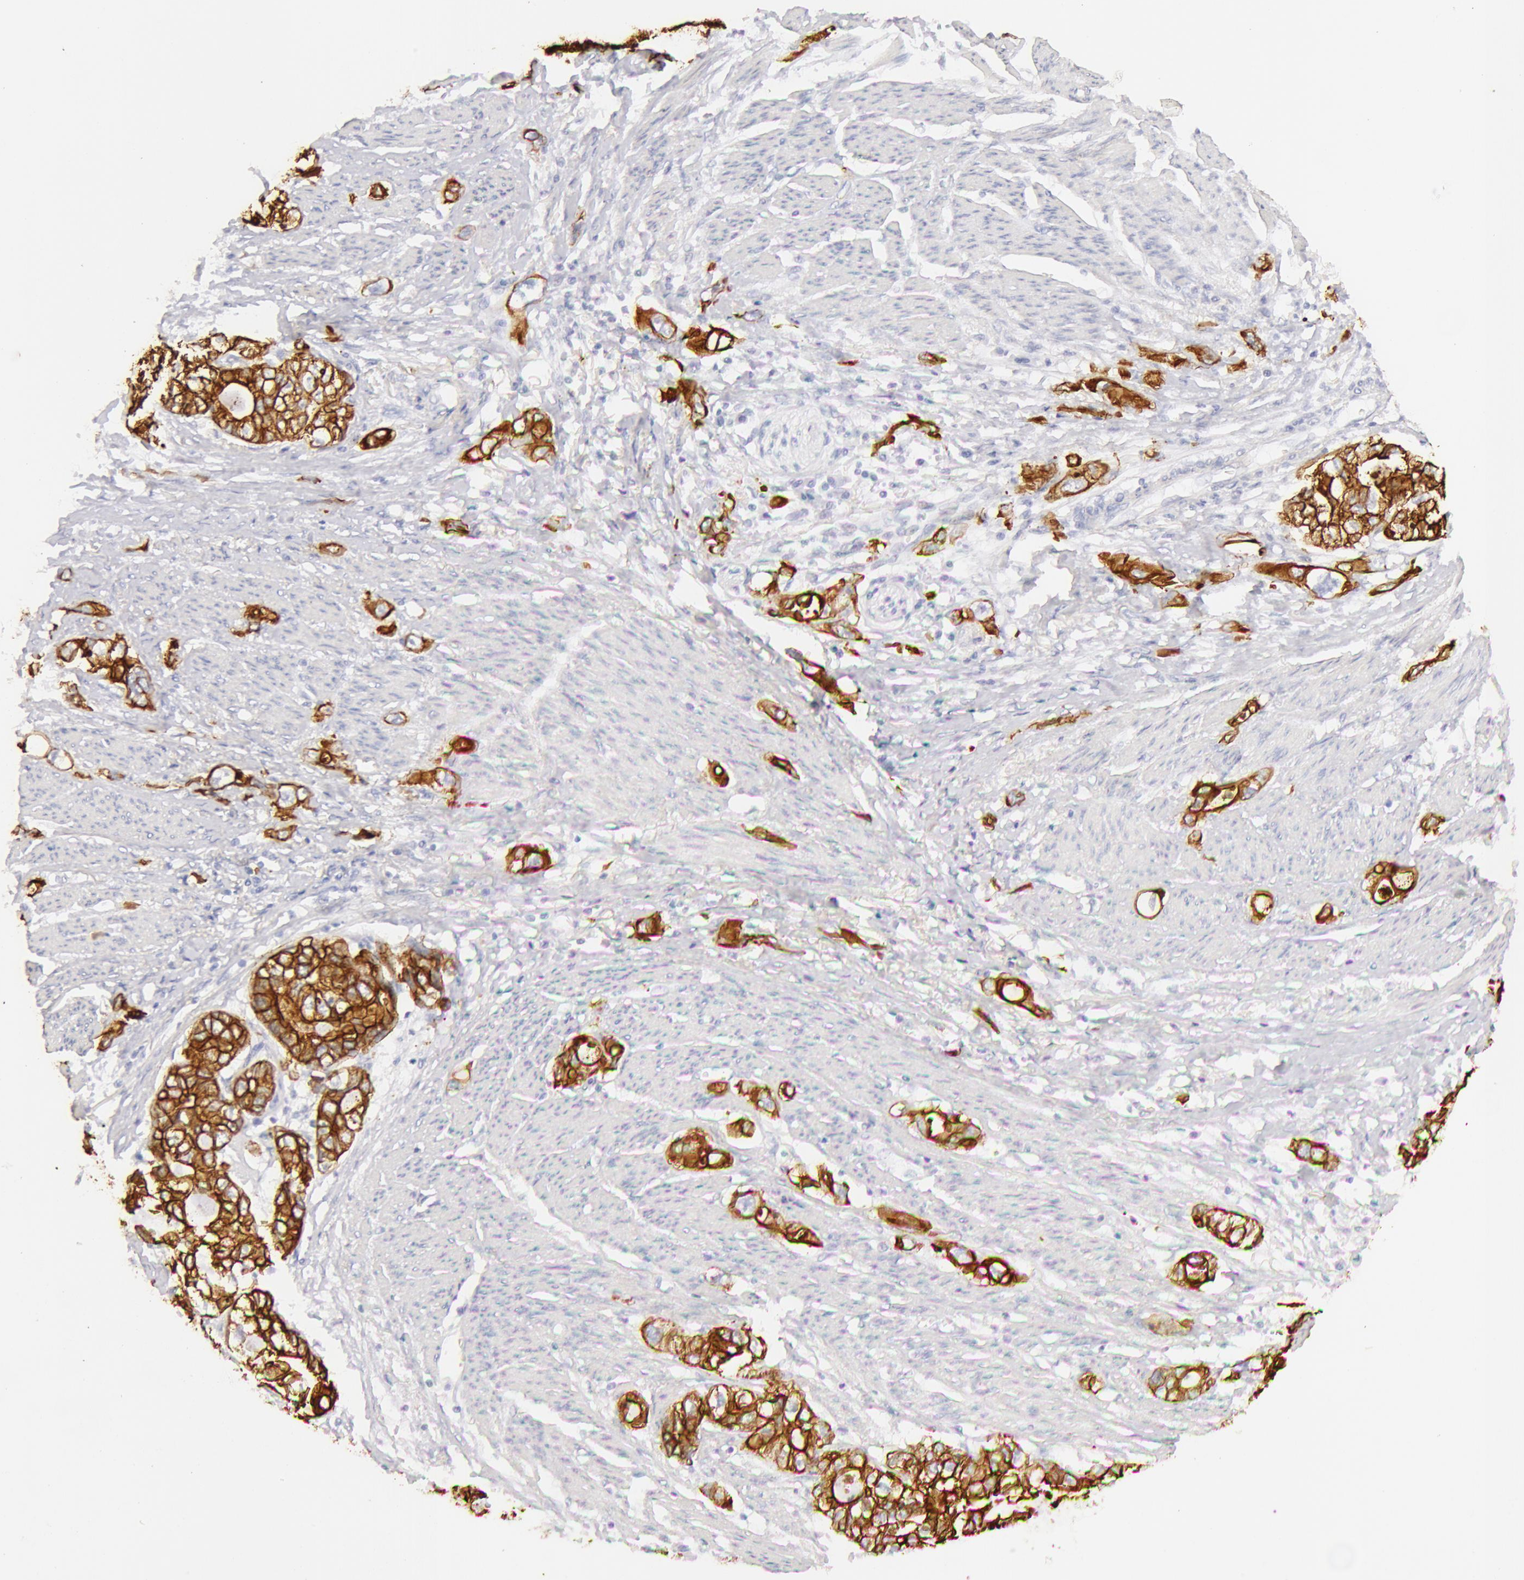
{"staining": {"intensity": "moderate", "quantity": ">75%", "location": "cytoplasmic/membranous"}, "tissue": "stomach cancer", "cell_type": "Tumor cells", "image_type": "cancer", "snomed": [{"axis": "morphology", "description": "Adenocarcinoma, NOS"}, {"axis": "topography", "description": "Stomach, upper"}], "caption": "Protein staining by immunohistochemistry displays moderate cytoplasmic/membranous staining in about >75% of tumor cells in stomach cancer.", "gene": "KRT8", "patient": {"sex": "female", "age": 52}}